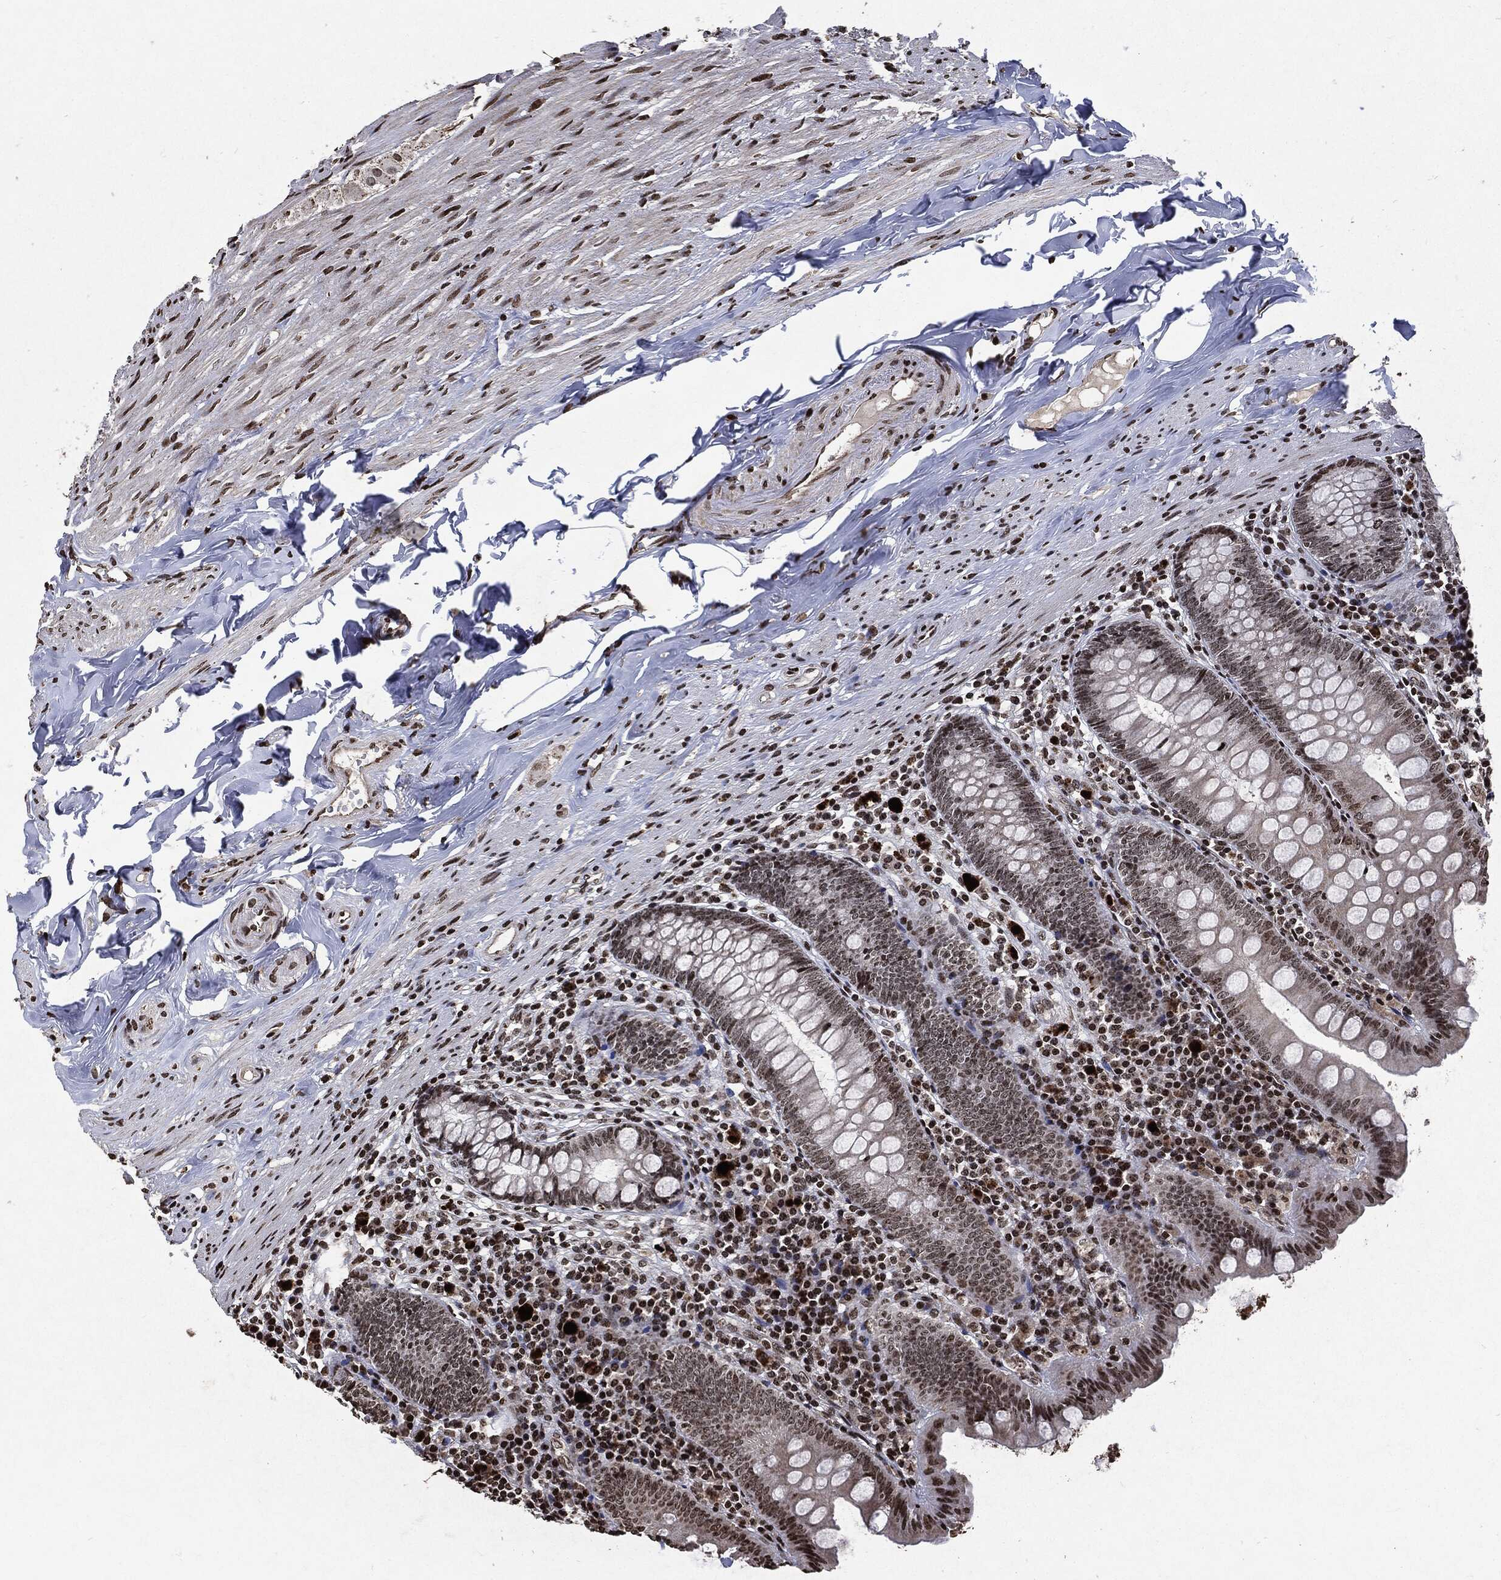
{"staining": {"intensity": "moderate", "quantity": "<25%", "location": "nuclear"}, "tissue": "appendix", "cell_type": "Glandular cells", "image_type": "normal", "snomed": [{"axis": "morphology", "description": "Normal tissue, NOS"}, {"axis": "topography", "description": "Appendix"}], "caption": "Protein expression analysis of unremarkable appendix reveals moderate nuclear staining in approximately <25% of glandular cells. The protein of interest is stained brown, and the nuclei are stained in blue (DAB IHC with brightfield microscopy, high magnification).", "gene": "JUN", "patient": {"sex": "female", "age": 82}}